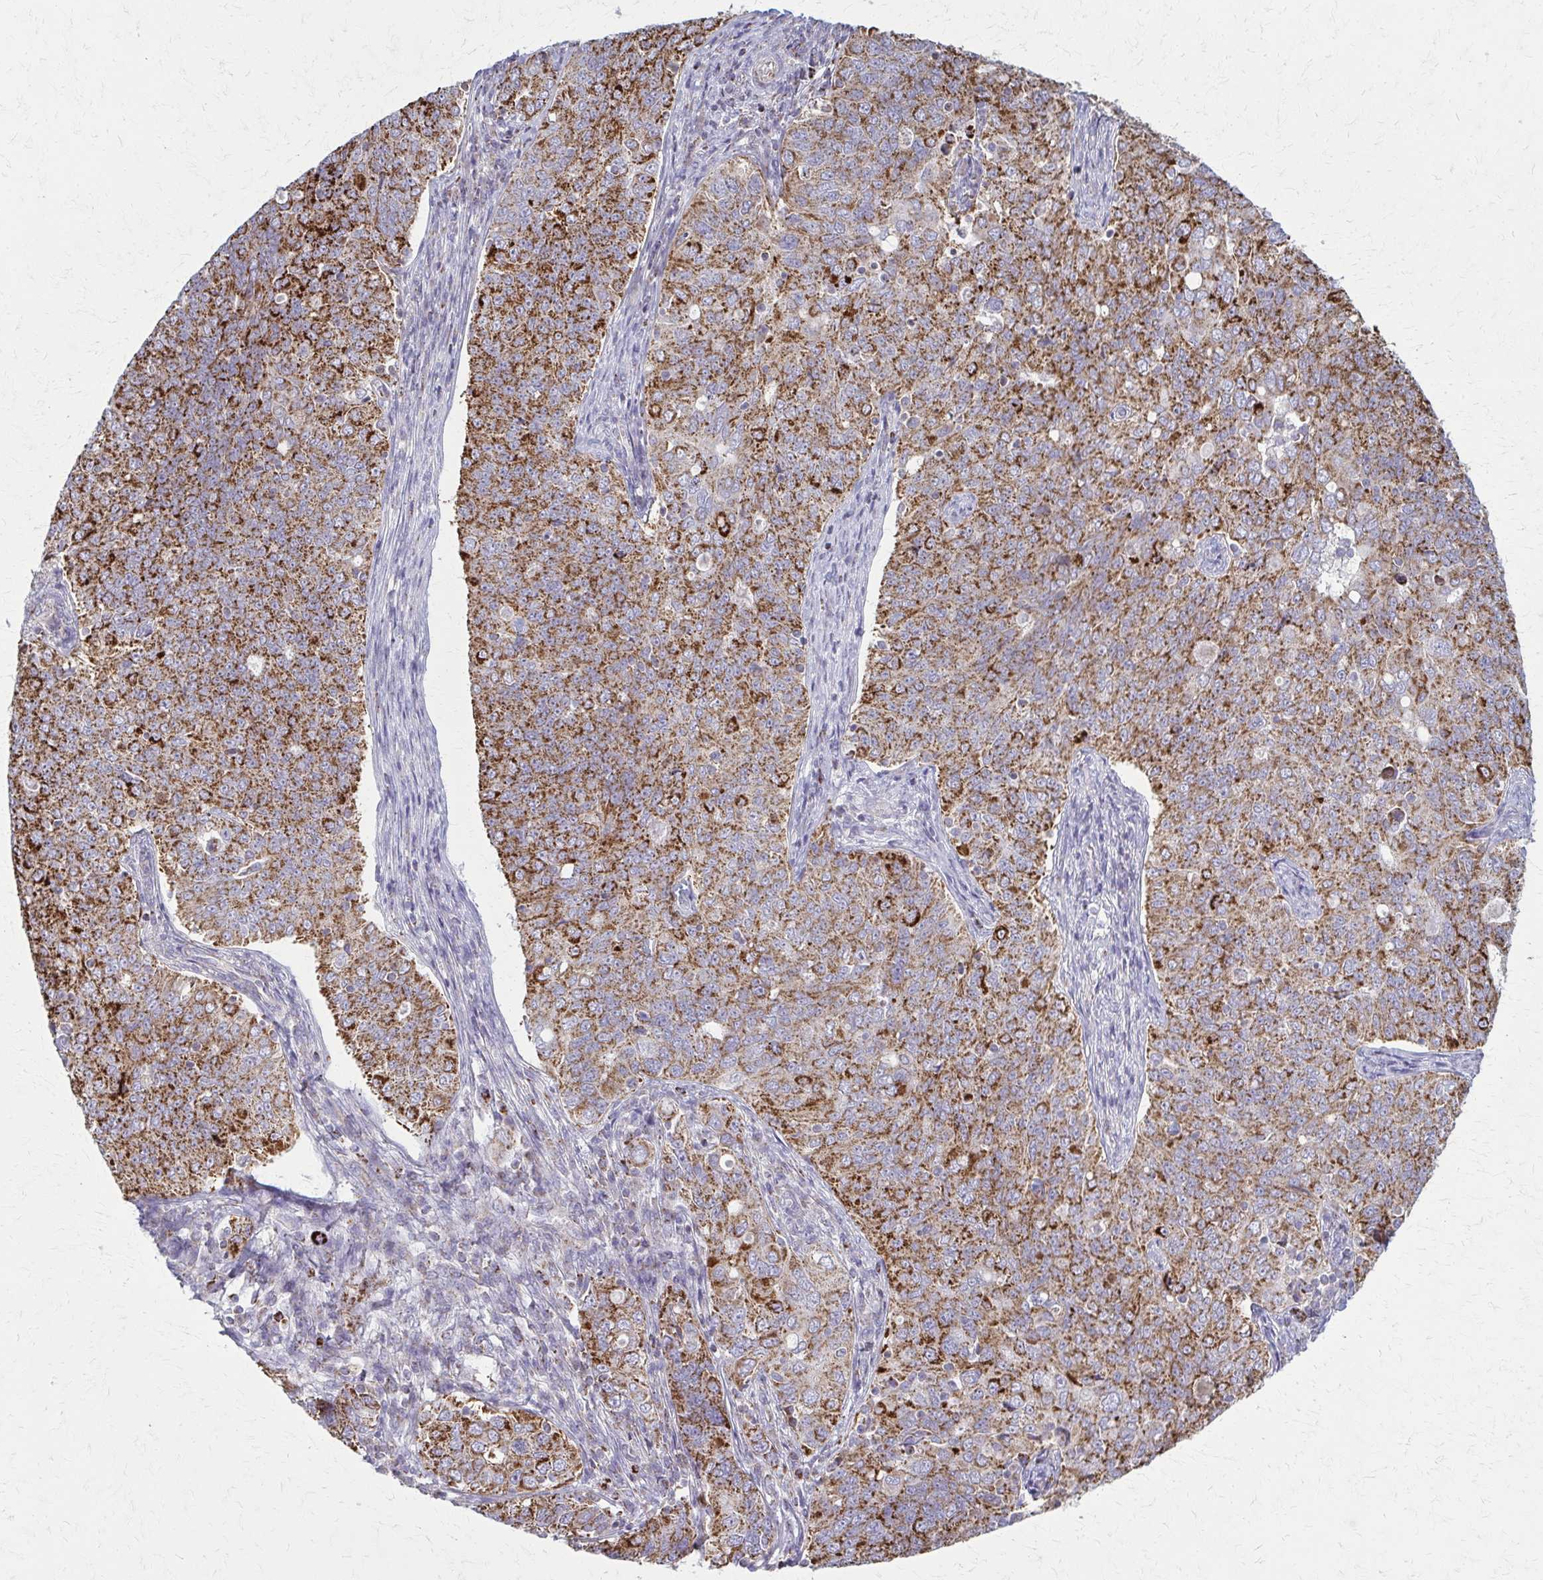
{"staining": {"intensity": "strong", "quantity": ">75%", "location": "cytoplasmic/membranous"}, "tissue": "endometrial cancer", "cell_type": "Tumor cells", "image_type": "cancer", "snomed": [{"axis": "morphology", "description": "Adenocarcinoma, NOS"}, {"axis": "topography", "description": "Endometrium"}], "caption": "Immunohistochemistry (IHC) histopathology image of neoplastic tissue: adenocarcinoma (endometrial) stained using IHC displays high levels of strong protein expression localized specifically in the cytoplasmic/membranous of tumor cells, appearing as a cytoplasmic/membranous brown color.", "gene": "TVP23A", "patient": {"sex": "female", "age": 43}}